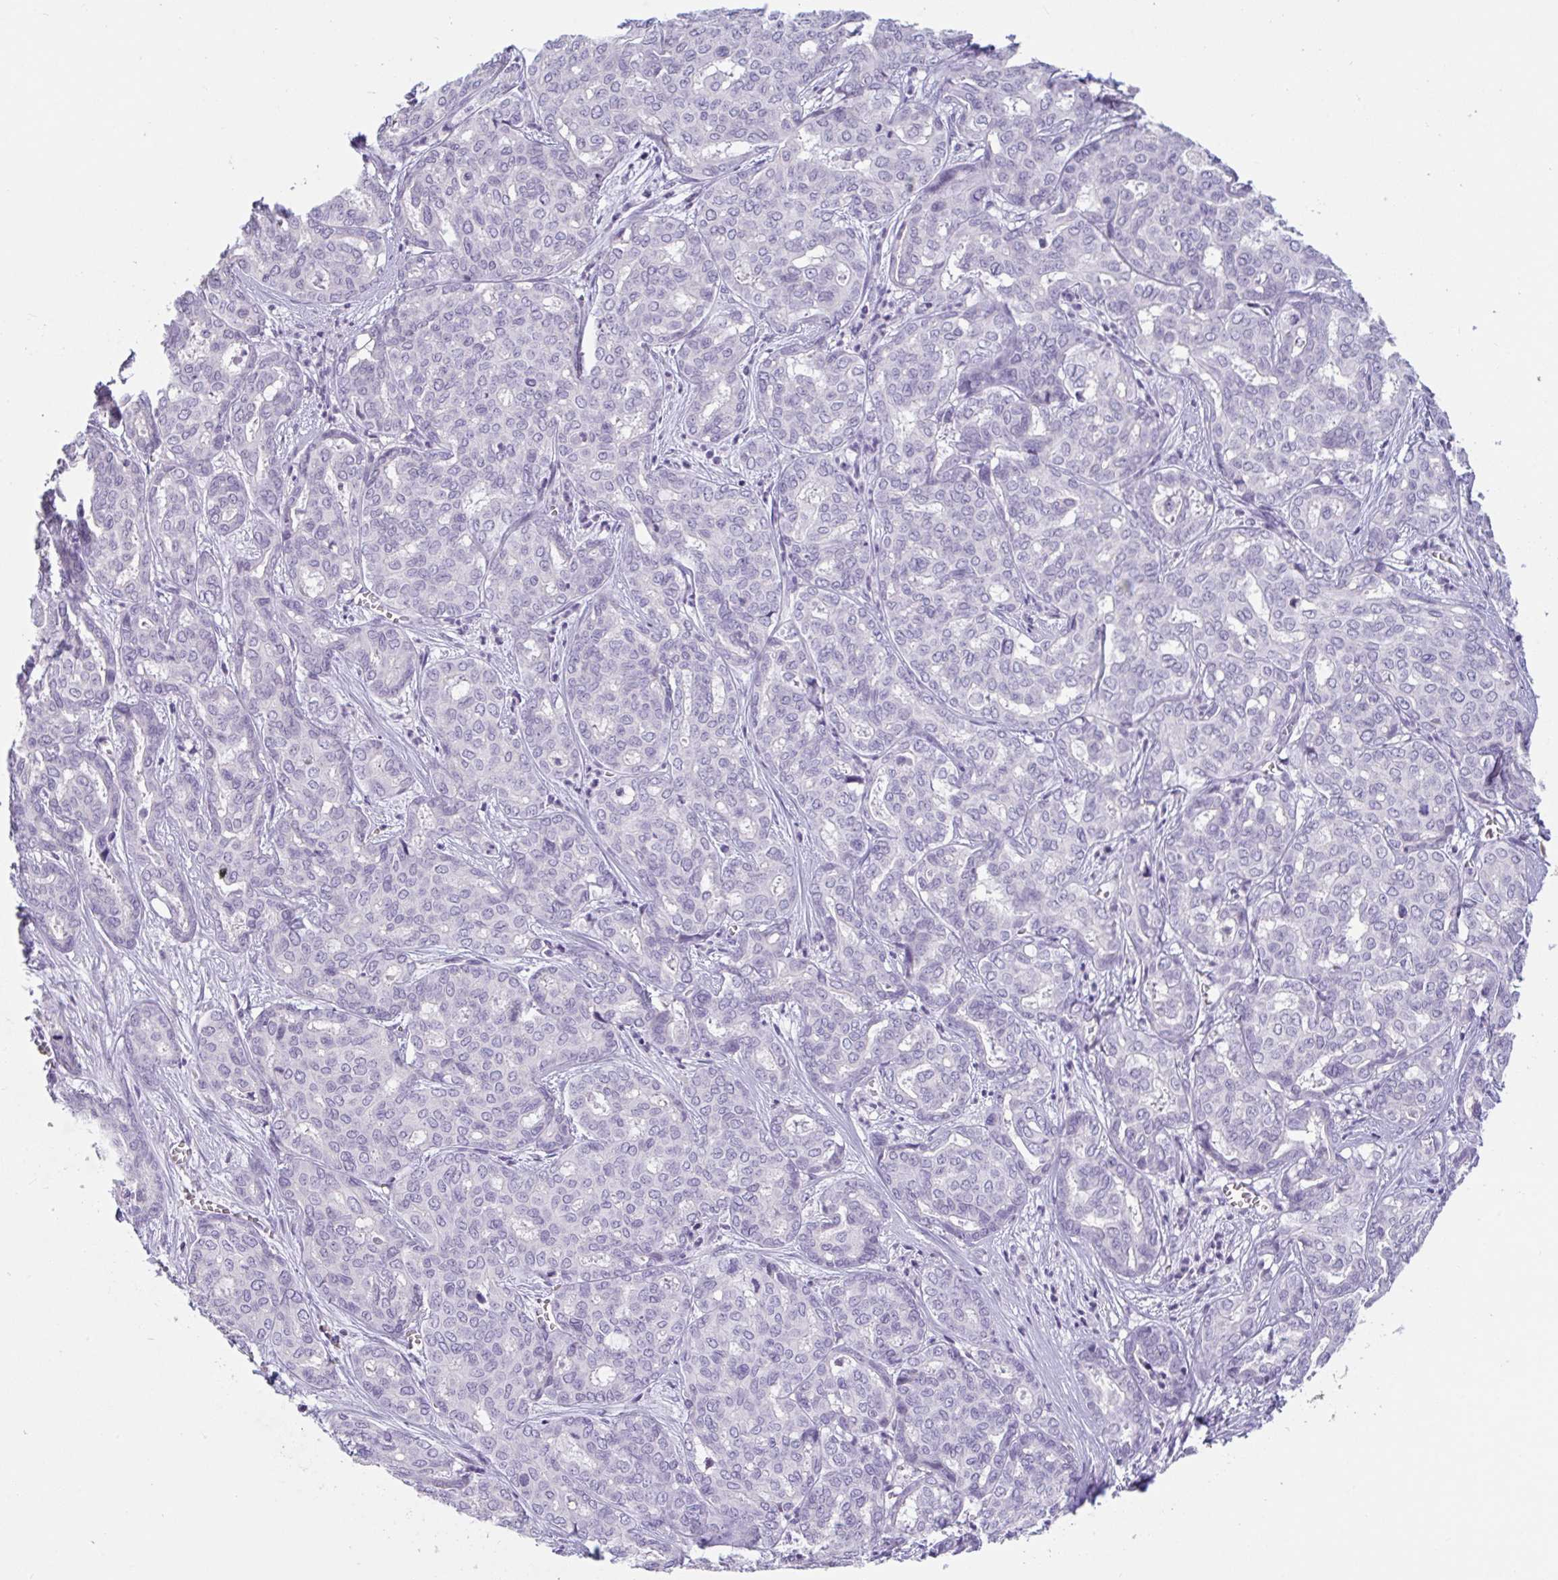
{"staining": {"intensity": "negative", "quantity": "none", "location": "none"}, "tissue": "liver cancer", "cell_type": "Tumor cells", "image_type": "cancer", "snomed": [{"axis": "morphology", "description": "Cholangiocarcinoma"}, {"axis": "topography", "description": "Liver"}], "caption": "High power microscopy photomicrograph of an immunohistochemistry (IHC) histopathology image of cholangiocarcinoma (liver), revealing no significant staining in tumor cells. (IHC, brightfield microscopy, high magnification).", "gene": "CTSE", "patient": {"sex": "female", "age": 64}}